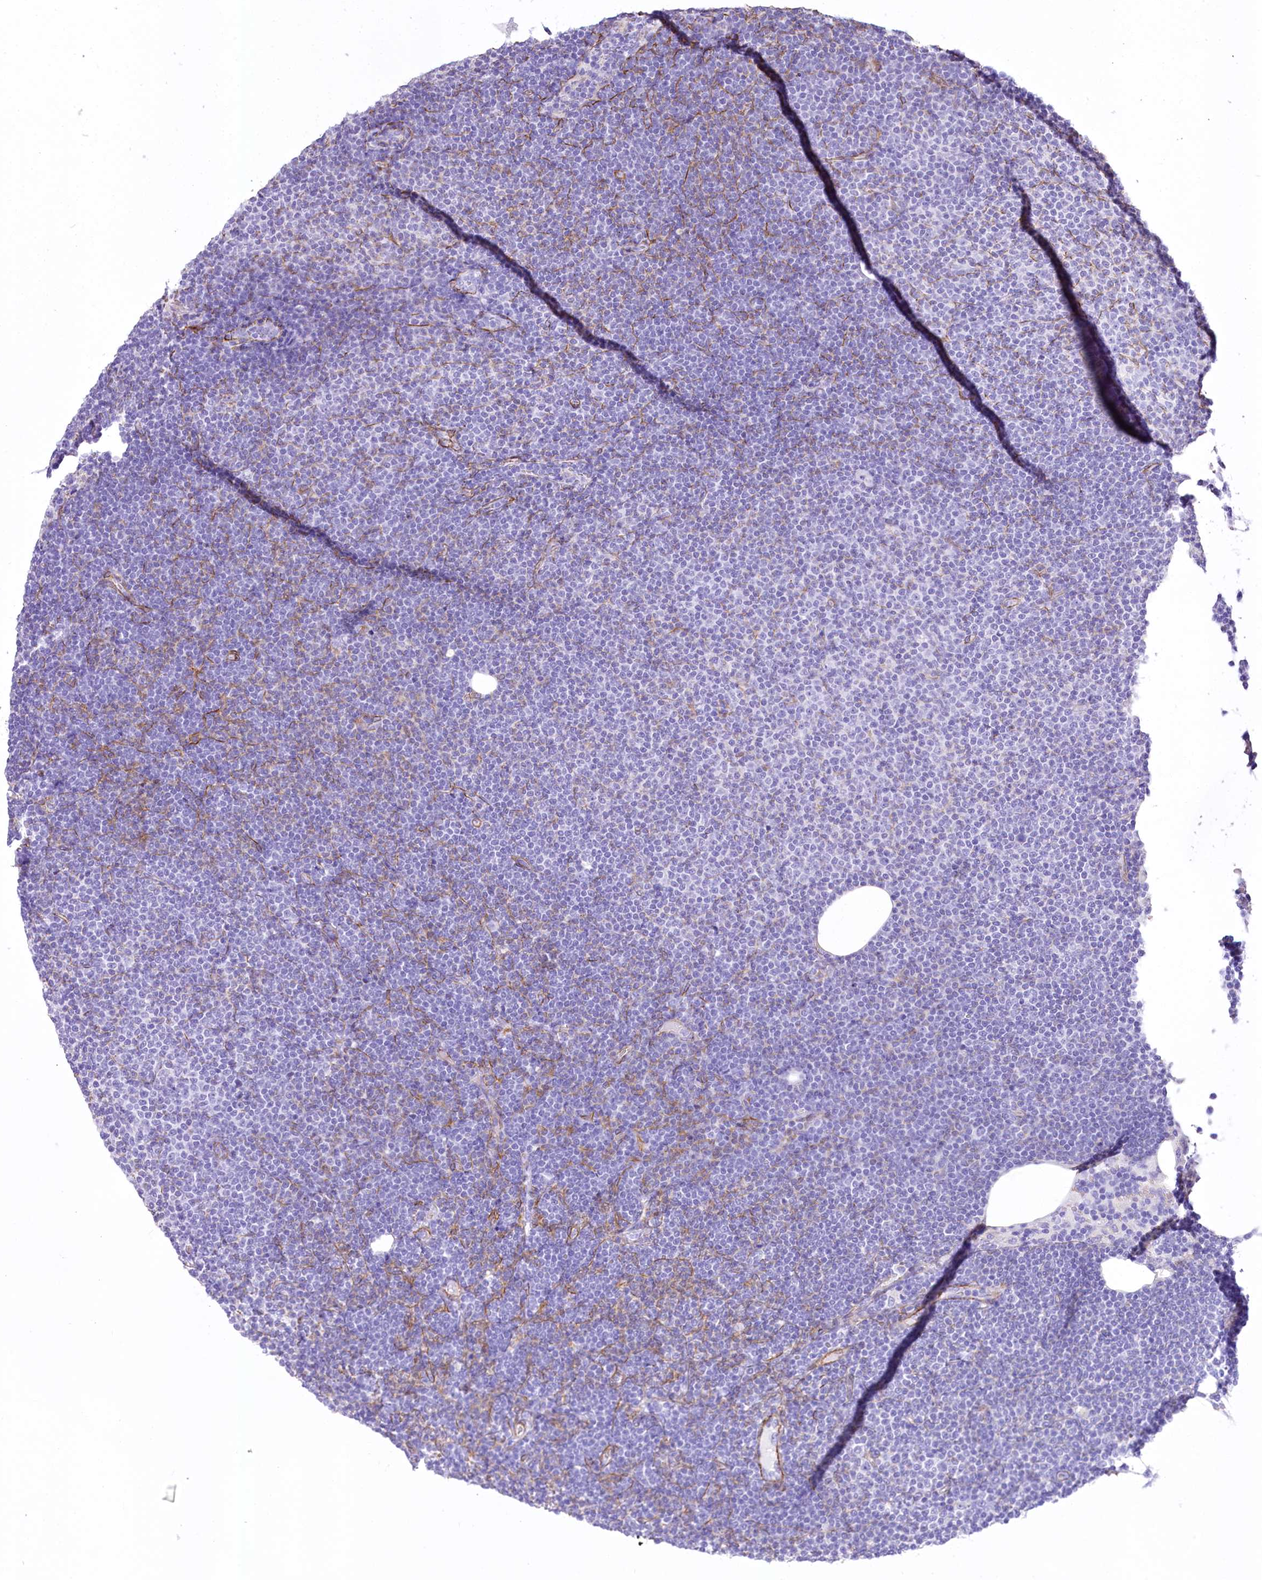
{"staining": {"intensity": "negative", "quantity": "none", "location": "none"}, "tissue": "lymphoma", "cell_type": "Tumor cells", "image_type": "cancer", "snomed": [{"axis": "morphology", "description": "Malignant lymphoma, non-Hodgkin's type, Low grade"}, {"axis": "topography", "description": "Lymph node"}], "caption": "Micrograph shows no significant protein positivity in tumor cells of low-grade malignant lymphoma, non-Hodgkin's type. (DAB (3,3'-diaminobenzidine) immunohistochemistry, high magnification).", "gene": "SYNPO2", "patient": {"sex": "female", "age": 53}}